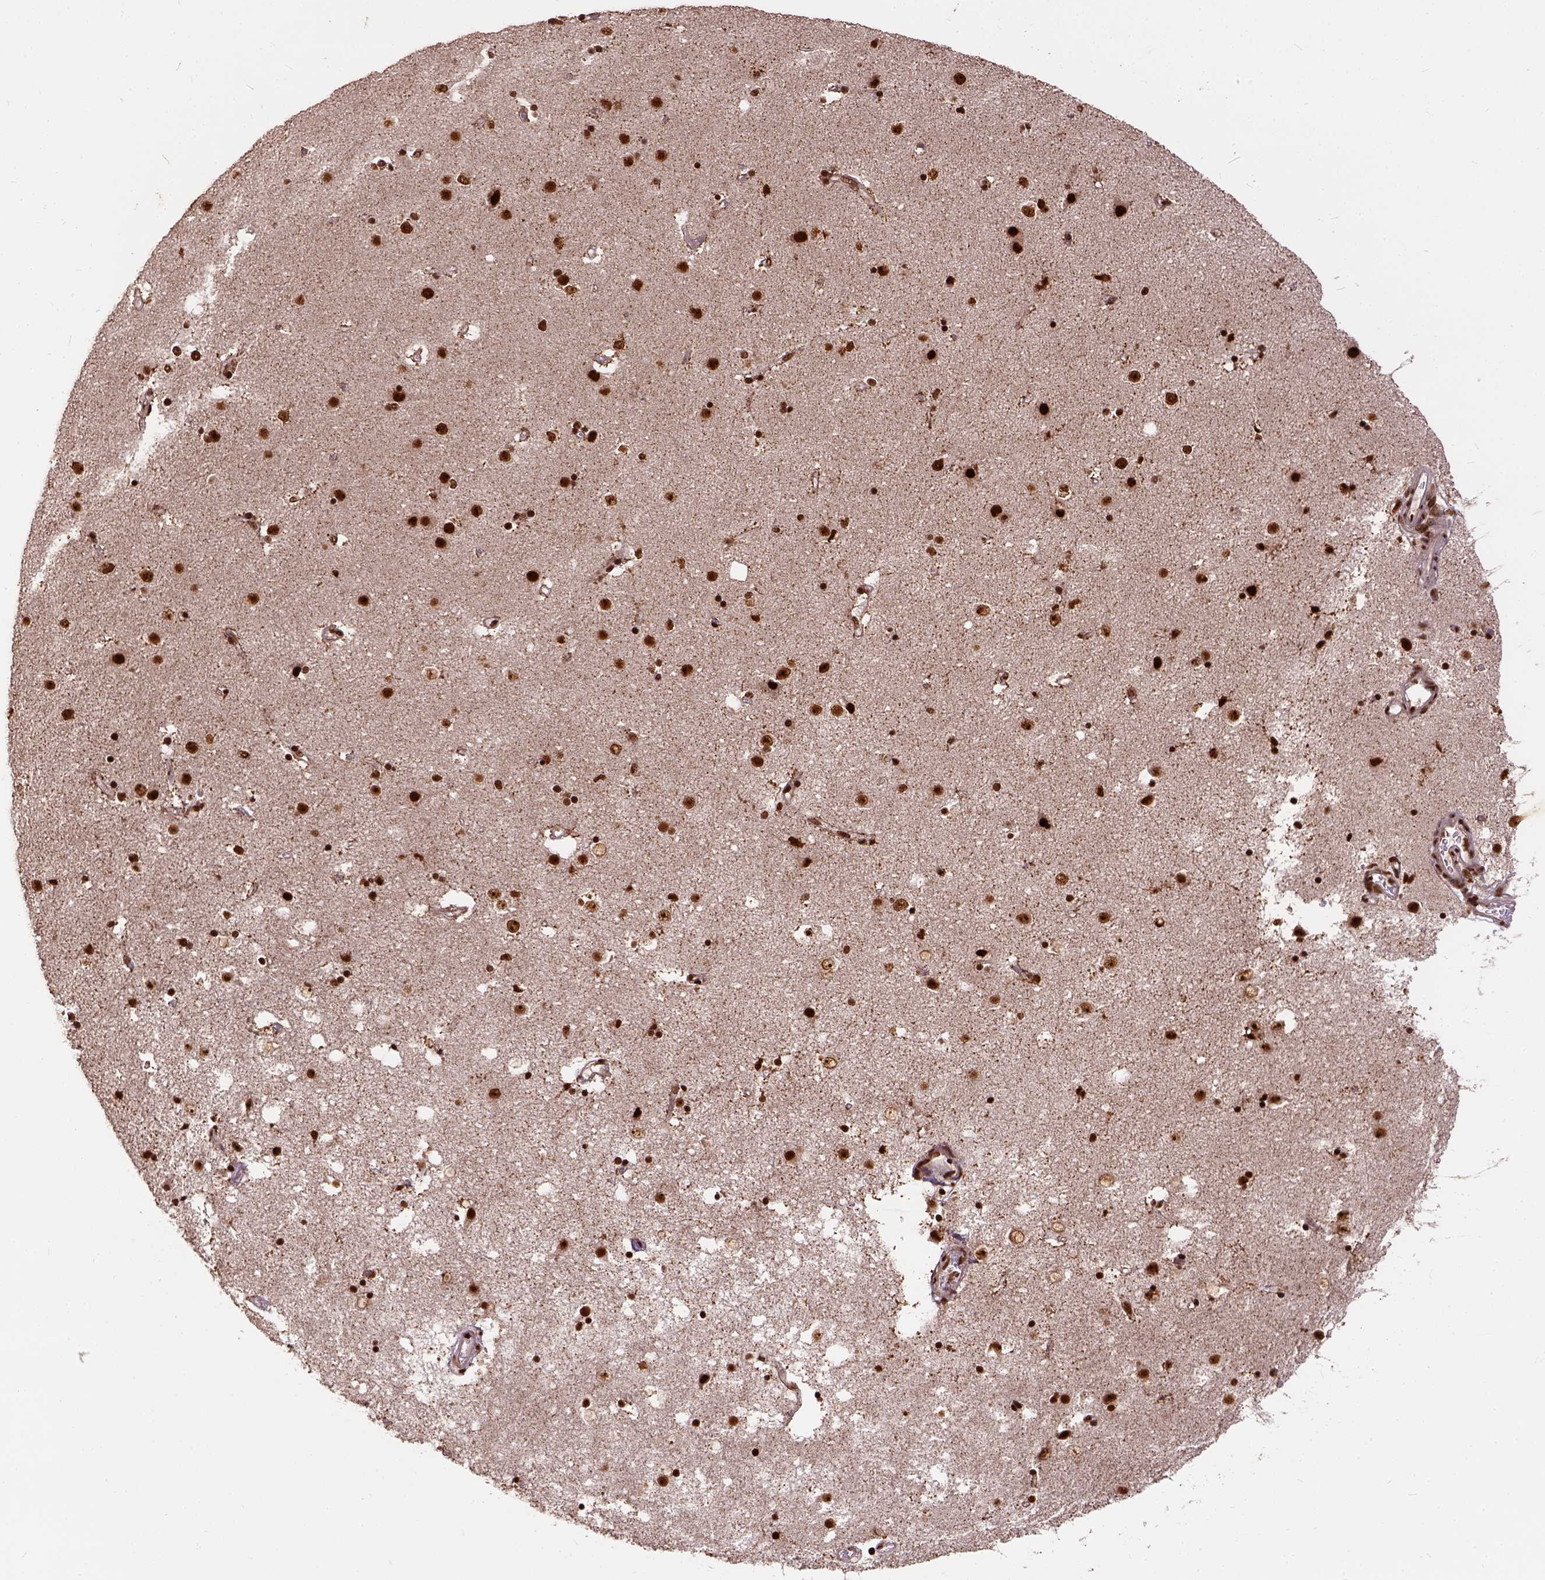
{"staining": {"intensity": "strong", "quantity": ">75%", "location": "nuclear"}, "tissue": "caudate", "cell_type": "Glial cells", "image_type": "normal", "snomed": [{"axis": "morphology", "description": "Normal tissue, NOS"}, {"axis": "topography", "description": "Lateral ventricle wall"}], "caption": "Immunohistochemical staining of normal human caudate shows >75% levels of strong nuclear protein positivity in about >75% of glial cells. The staining was performed using DAB to visualize the protein expression in brown, while the nuclei were stained in blue with hematoxylin (Magnification: 20x).", "gene": "NACC1", "patient": {"sex": "female", "age": 71}}